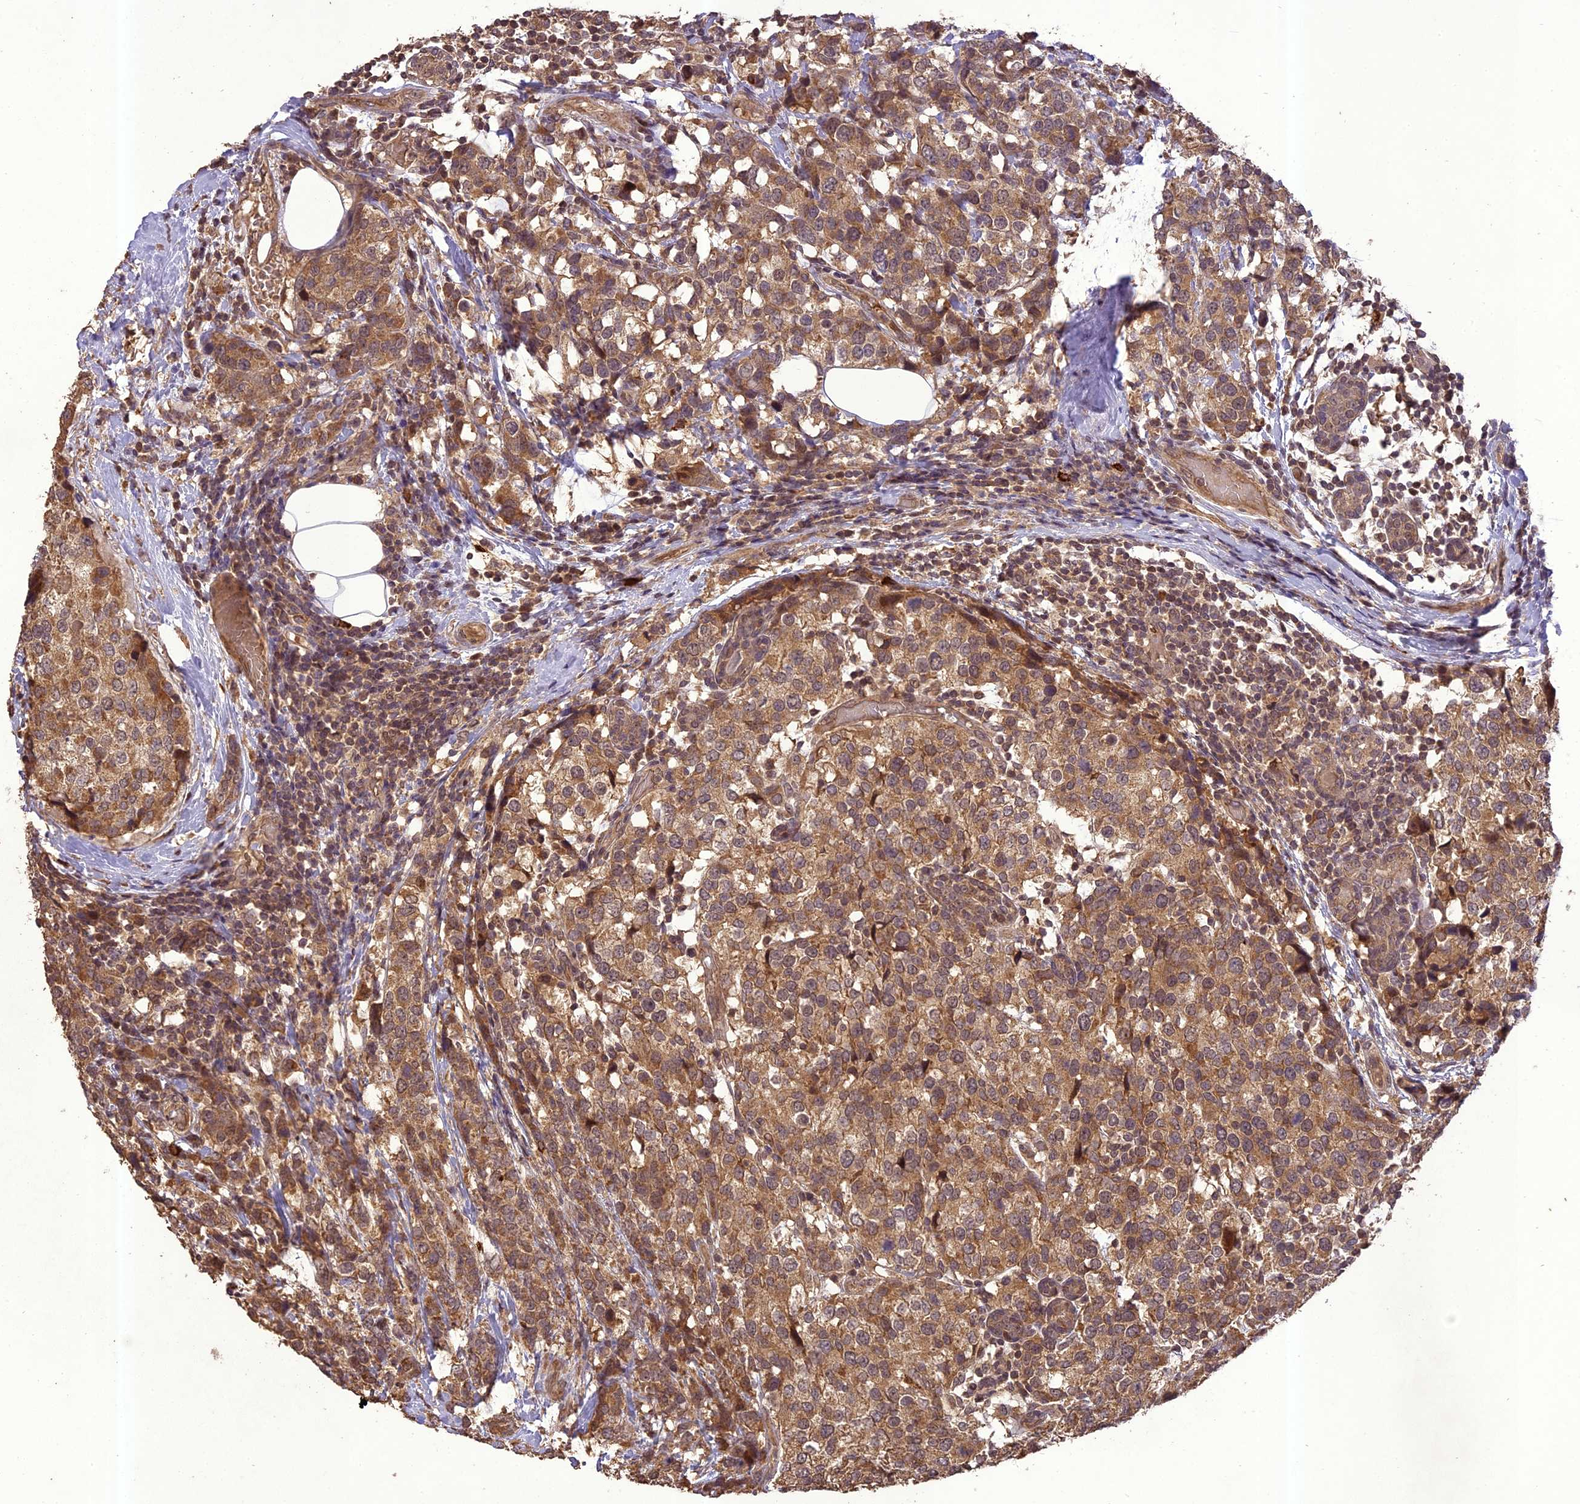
{"staining": {"intensity": "moderate", "quantity": ">75%", "location": "cytoplasmic/membranous"}, "tissue": "breast cancer", "cell_type": "Tumor cells", "image_type": "cancer", "snomed": [{"axis": "morphology", "description": "Lobular carcinoma"}, {"axis": "topography", "description": "Breast"}], "caption": "Breast lobular carcinoma tissue shows moderate cytoplasmic/membranous positivity in approximately >75% of tumor cells The staining was performed using DAB (3,3'-diaminobenzidine) to visualize the protein expression in brown, while the nuclei were stained in blue with hematoxylin (Magnification: 20x).", "gene": "TIGD7", "patient": {"sex": "female", "age": 59}}